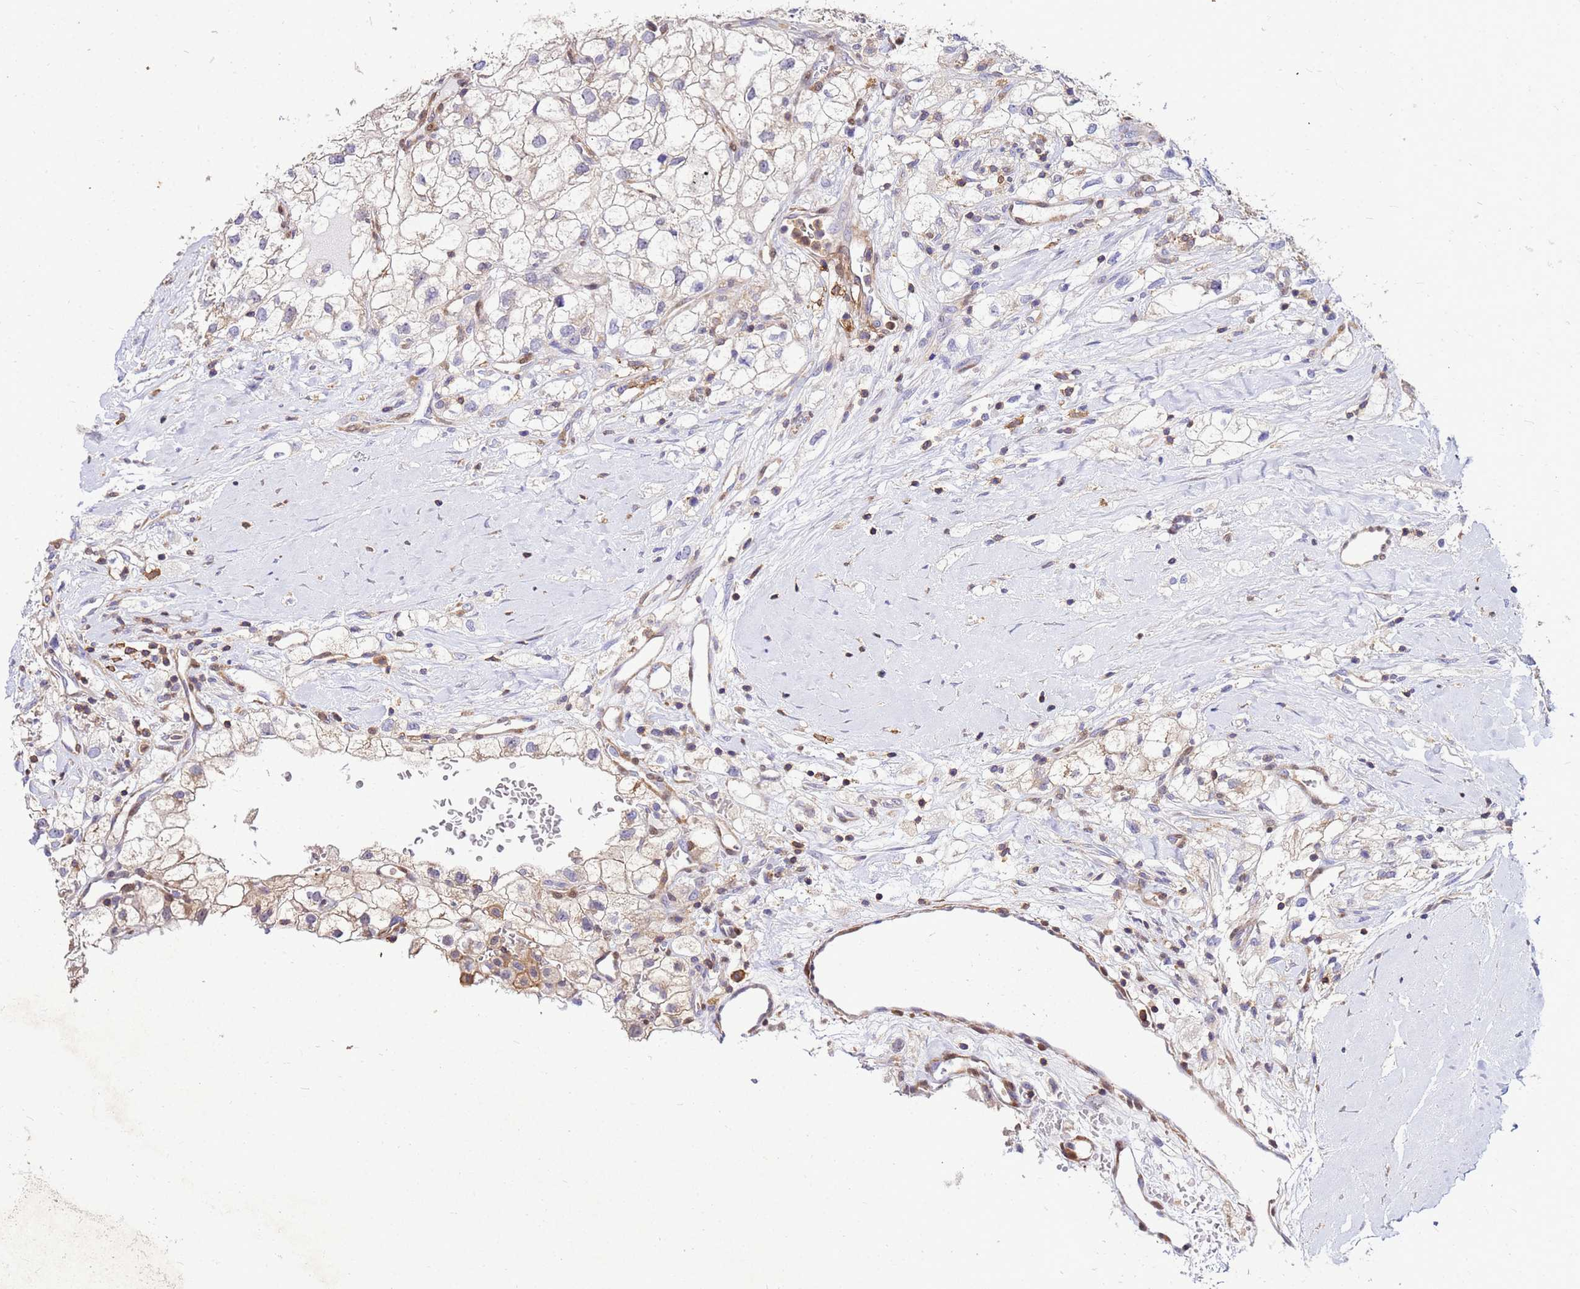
{"staining": {"intensity": "weak", "quantity": "<25%", "location": "cytoplasmic/membranous"}, "tissue": "renal cancer", "cell_type": "Tumor cells", "image_type": "cancer", "snomed": [{"axis": "morphology", "description": "Adenocarcinoma, NOS"}, {"axis": "topography", "description": "Kidney"}], "caption": "There is no significant expression in tumor cells of adenocarcinoma (renal).", "gene": "DBNDD2", "patient": {"sex": "male", "age": 59}}